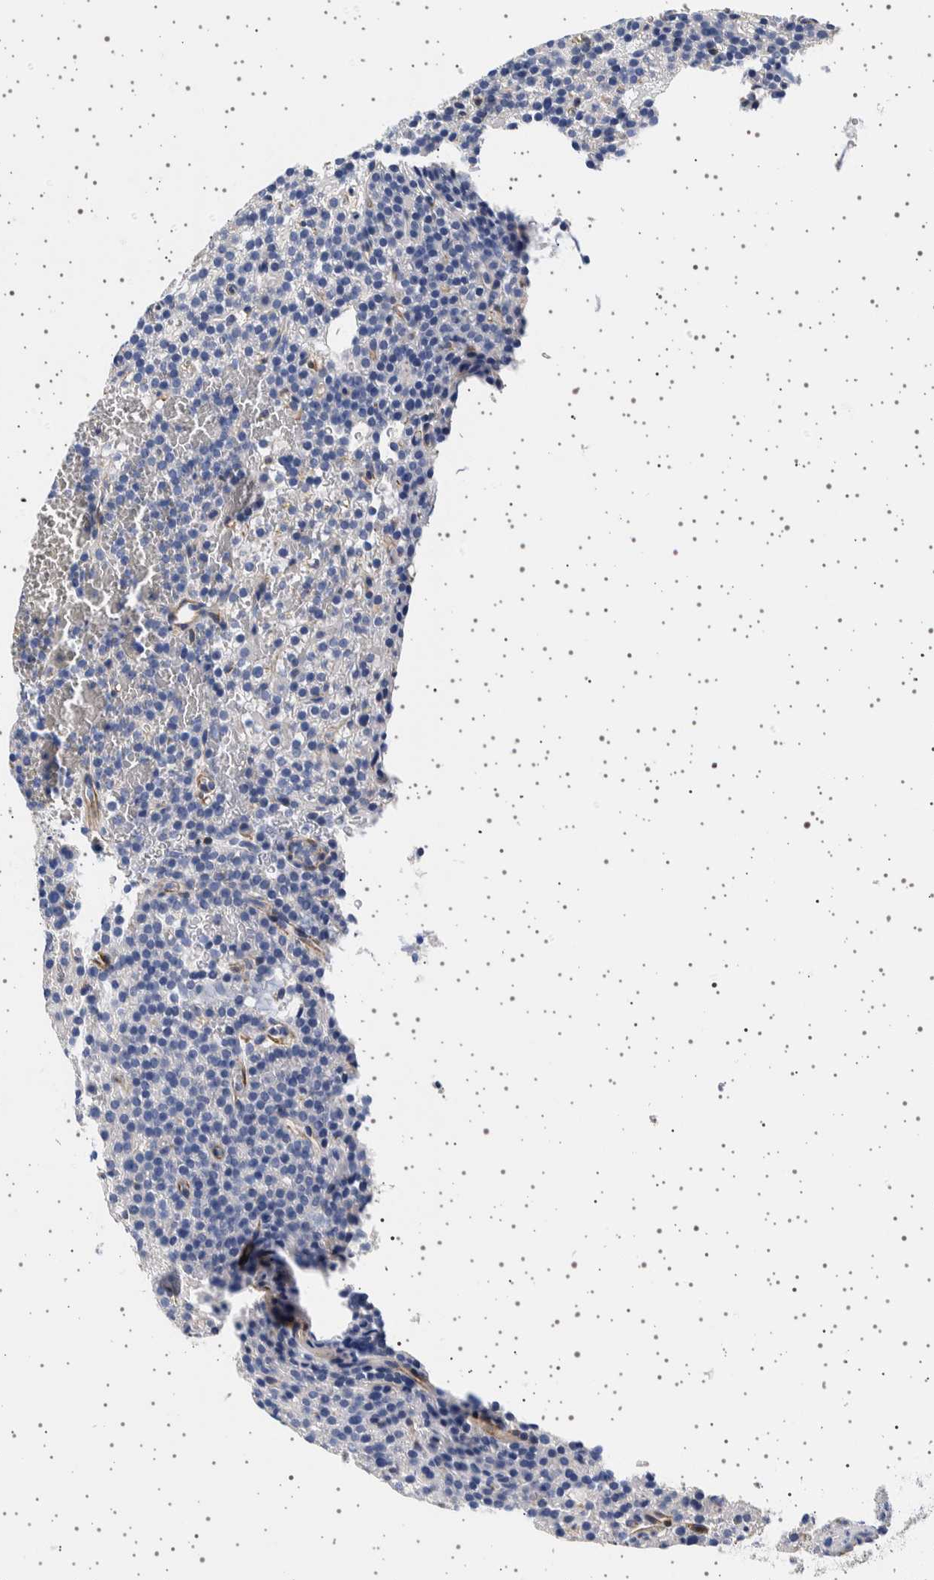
{"staining": {"intensity": "negative", "quantity": "none", "location": "none"}, "tissue": "parathyroid gland", "cell_type": "Glandular cells", "image_type": "normal", "snomed": [{"axis": "morphology", "description": "Normal tissue, NOS"}, {"axis": "morphology", "description": "Adenoma, NOS"}, {"axis": "topography", "description": "Parathyroid gland"}], "caption": "The image shows no significant expression in glandular cells of parathyroid gland.", "gene": "SEPTIN4", "patient": {"sex": "female", "age": 74}}